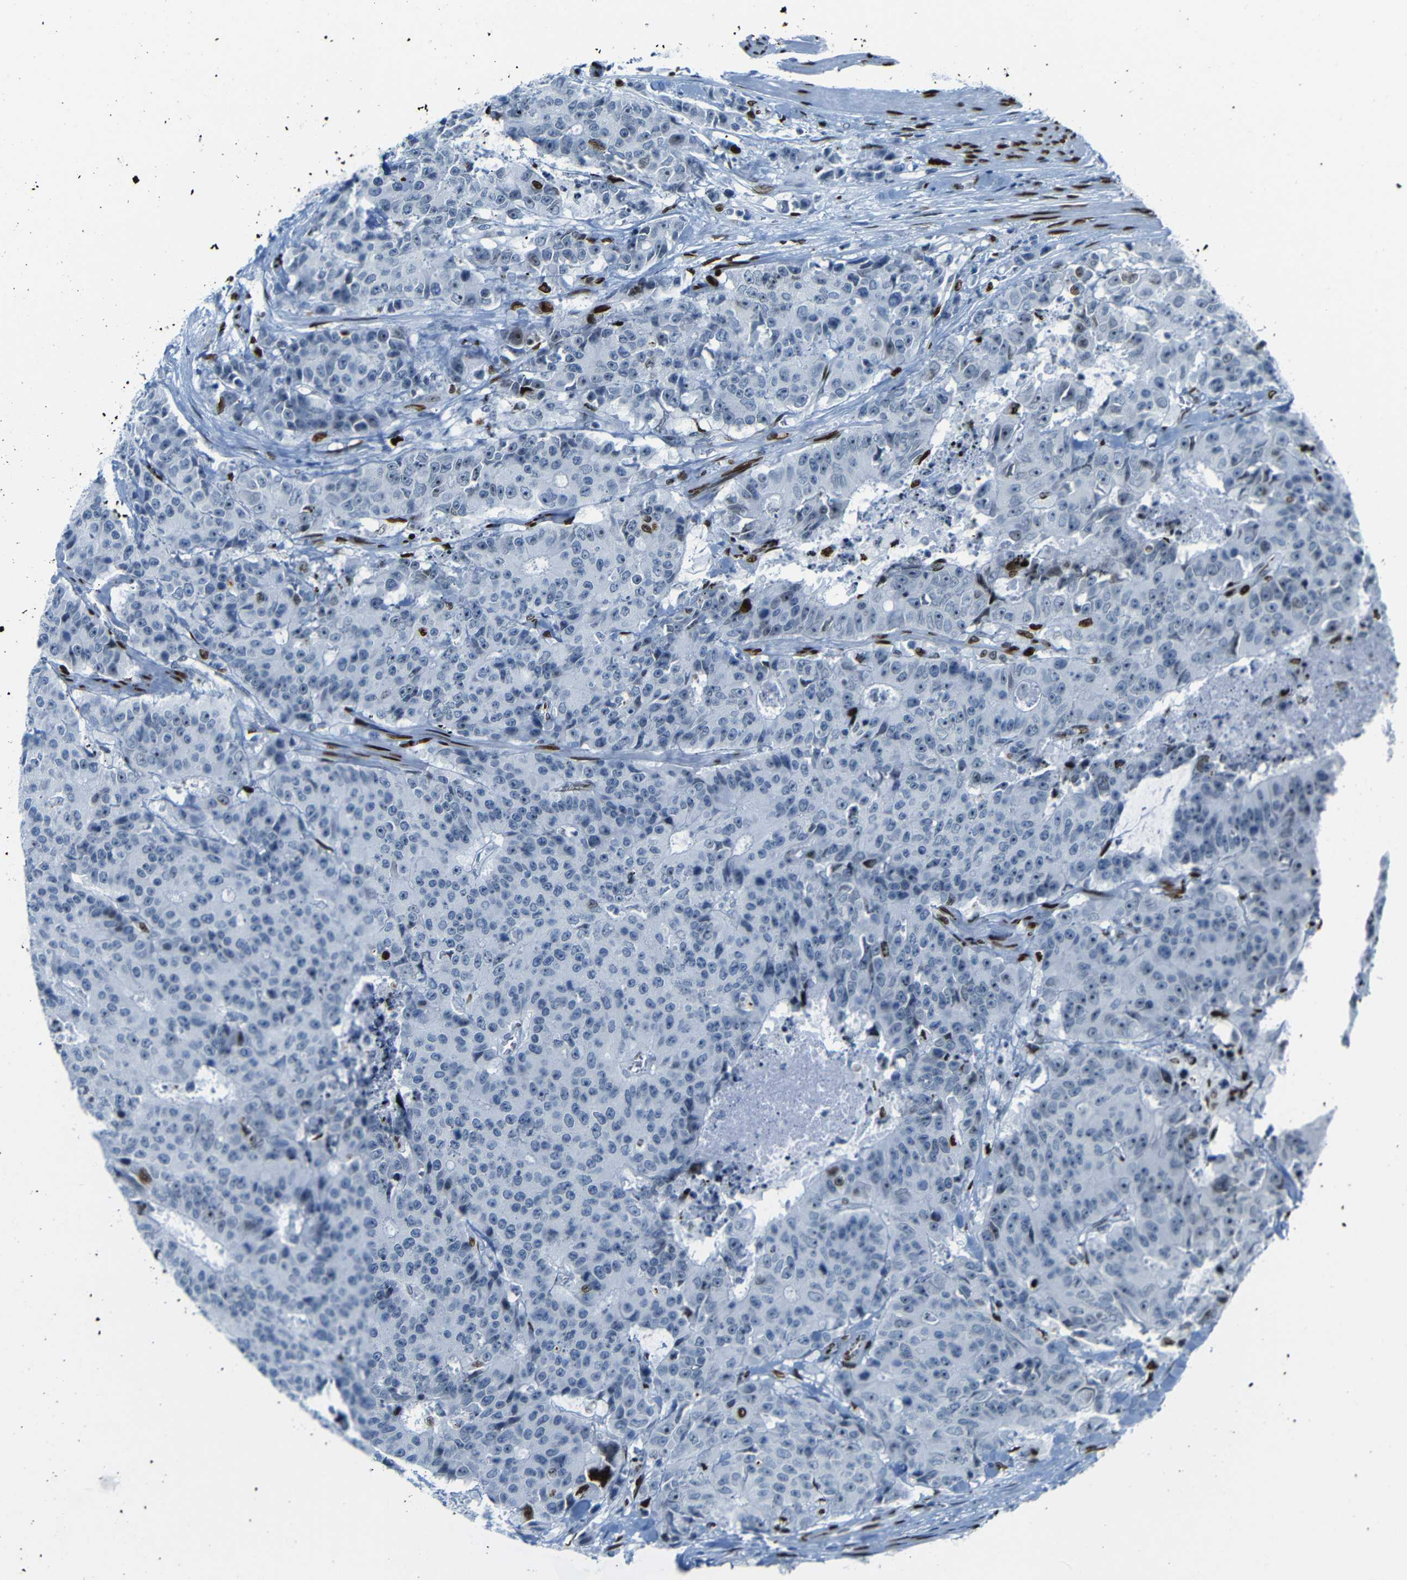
{"staining": {"intensity": "negative", "quantity": "none", "location": "none"}, "tissue": "colorectal cancer", "cell_type": "Tumor cells", "image_type": "cancer", "snomed": [{"axis": "morphology", "description": "Adenocarcinoma, NOS"}, {"axis": "topography", "description": "Colon"}], "caption": "Immunohistochemical staining of human colorectal adenocarcinoma exhibits no significant positivity in tumor cells. (DAB immunohistochemistry visualized using brightfield microscopy, high magnification).", "gene": "NPIPB15", "patient": {"sex": "female", "age": 86}}